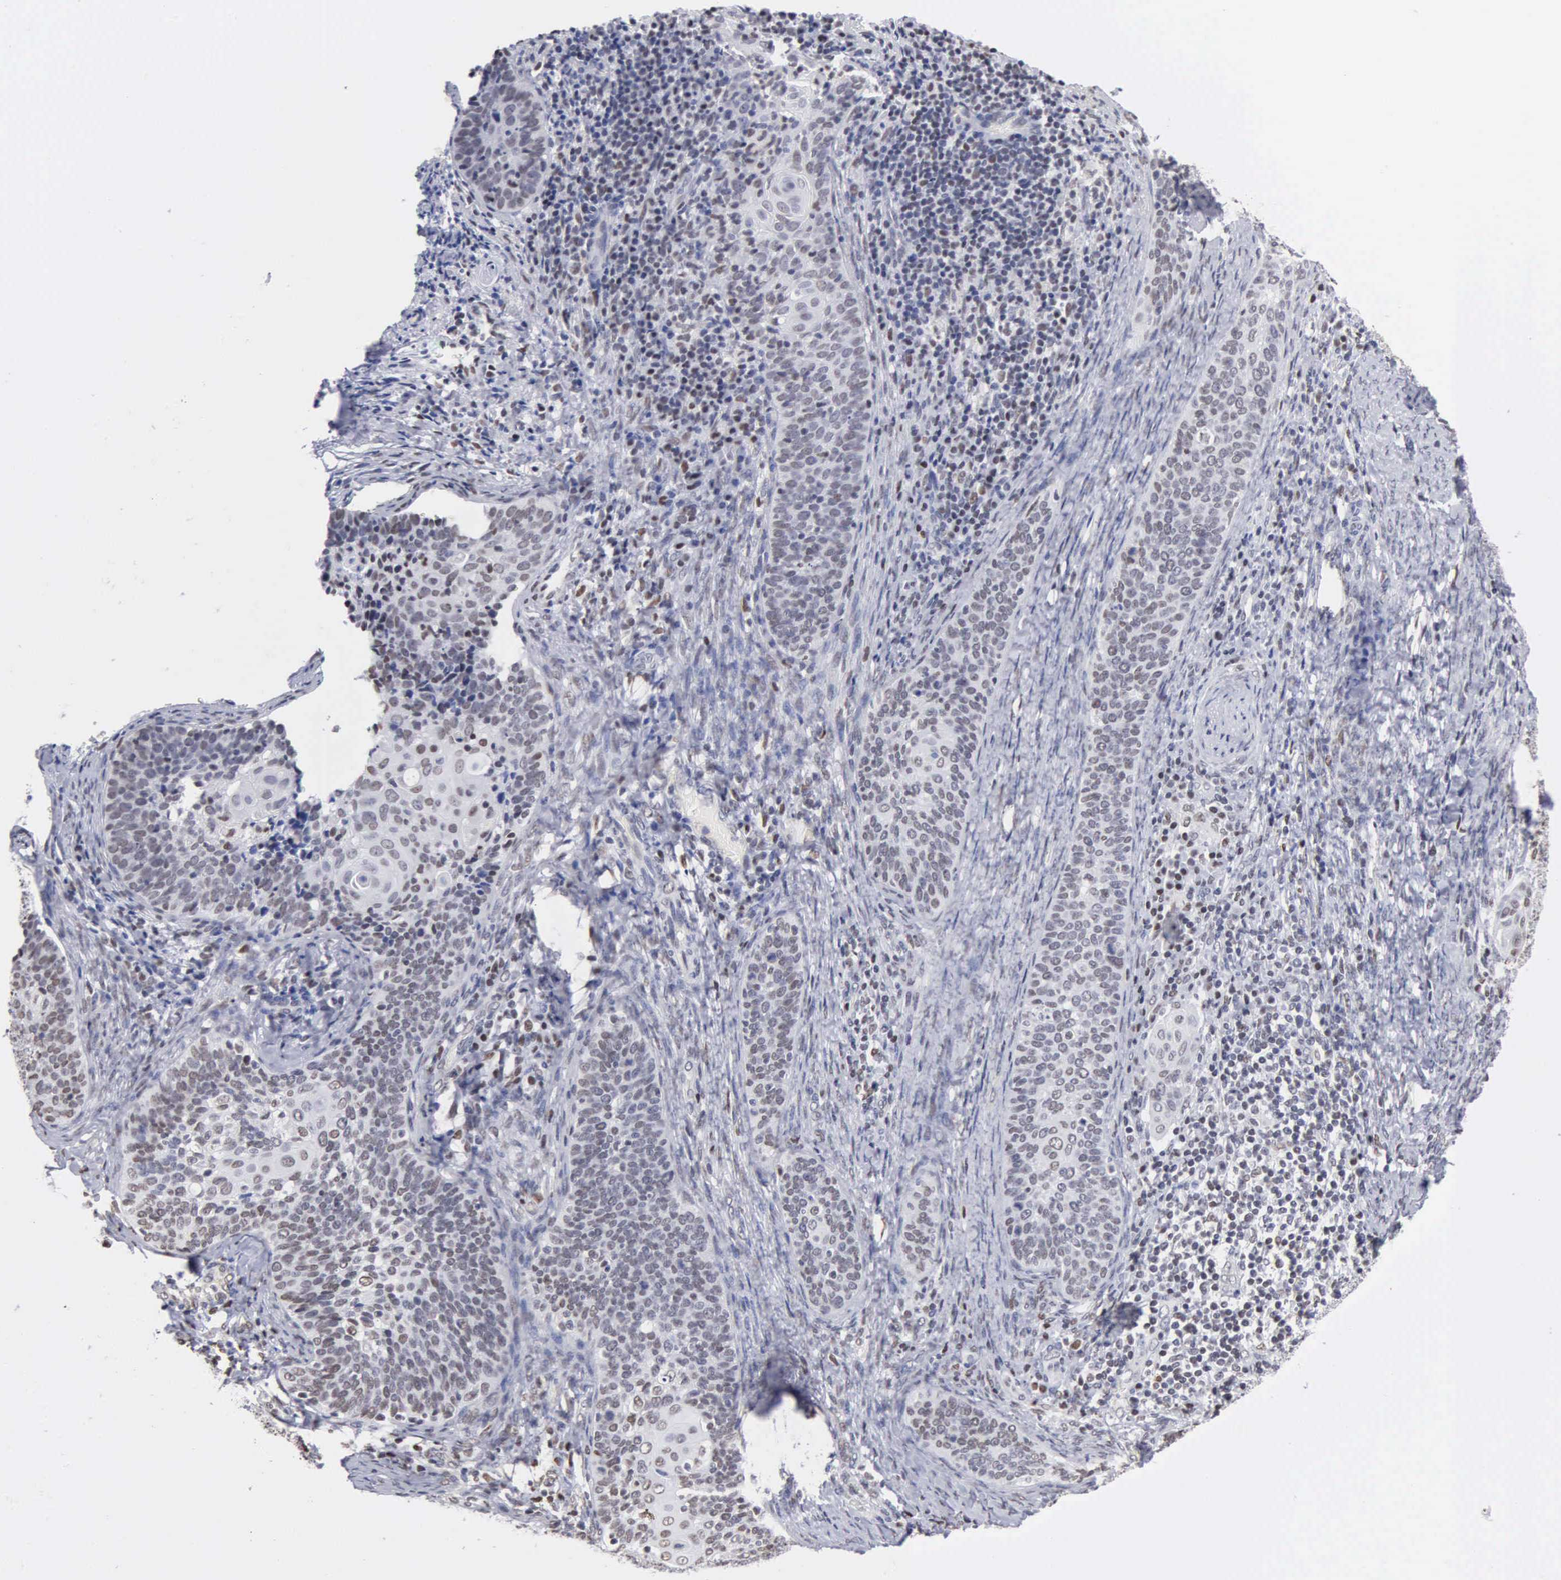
{"staining": {"intensity": "weak", "quantity": "<25%", "location": "nuclear"}, "tissue": "cervical cancer", "cell_type": "Tumor cells", "image_type": "cancer", "snomed": [{"axis": "morphology", "description": "Squamous cell carcinoma, NOS"}, {"axis": "topography", "description": "Cervix"}], "caption": "An image of human cervical cancer (squamous cell carcinoma) is negative for staining in tumor cells. Nuclei are stained in blue.", "gene": "CCNG1", "patient": {"sex": "female", "age": 33}}